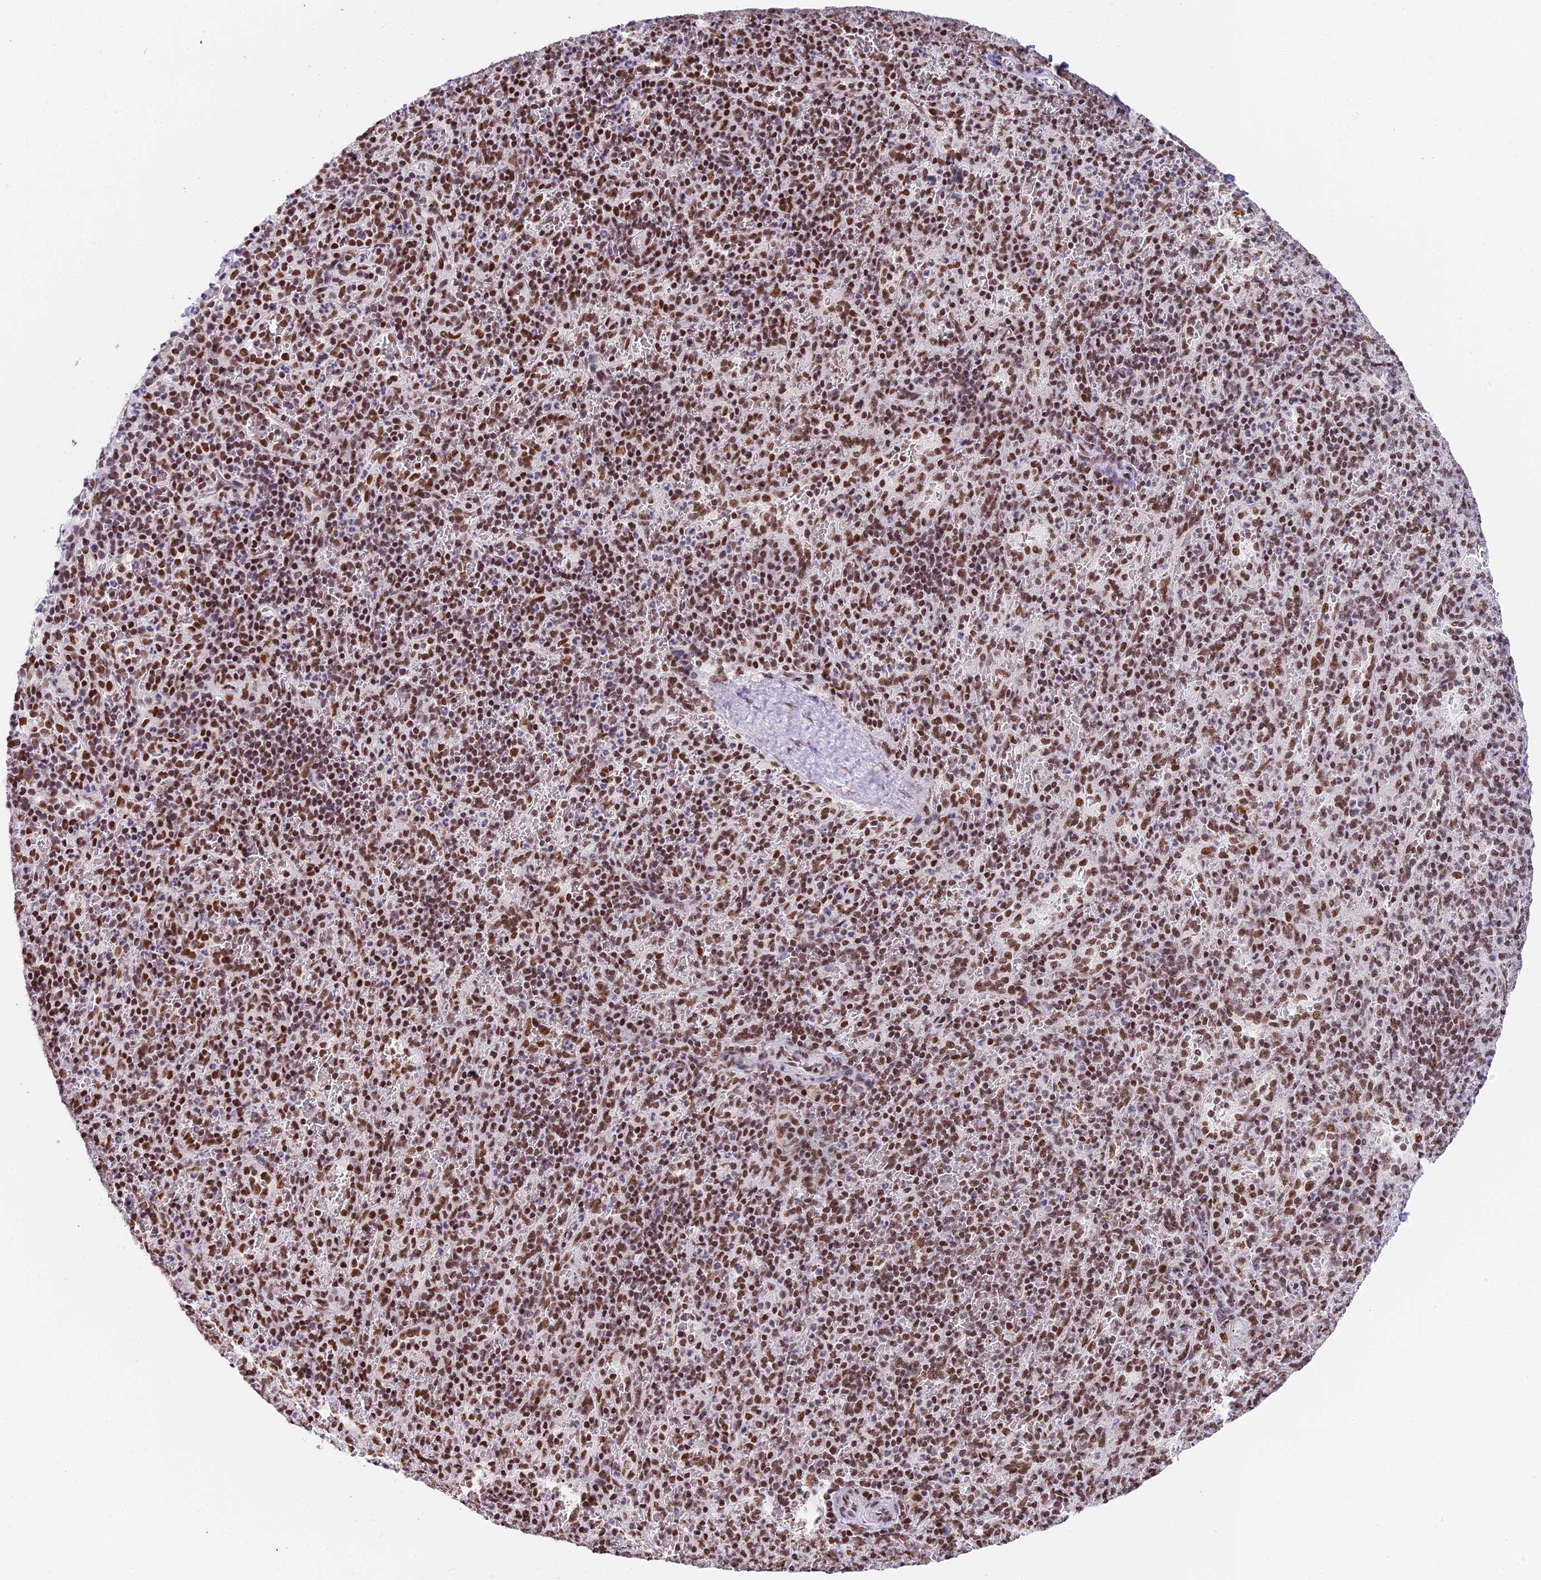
{"staining": {"intensity": "moderate", "quantity": ">75%", "location": "nuclear"}, "tissue": "spleen", "cell_type": "Cells in red pulp", "image_type": "normal", "snomed": [{"axis": "morphology", "description": "Normal tissue, NOS"}, {"axis": "topography", "description": "Spleen"}], "caption": "This is a micrograph of immunohistochemistry staining of unremarkable spleen, which shows moderate expression in the nuclear of cells in red pulp.", "gene": "SBNO1", "patient": {"sex": "male", "age": 82}}